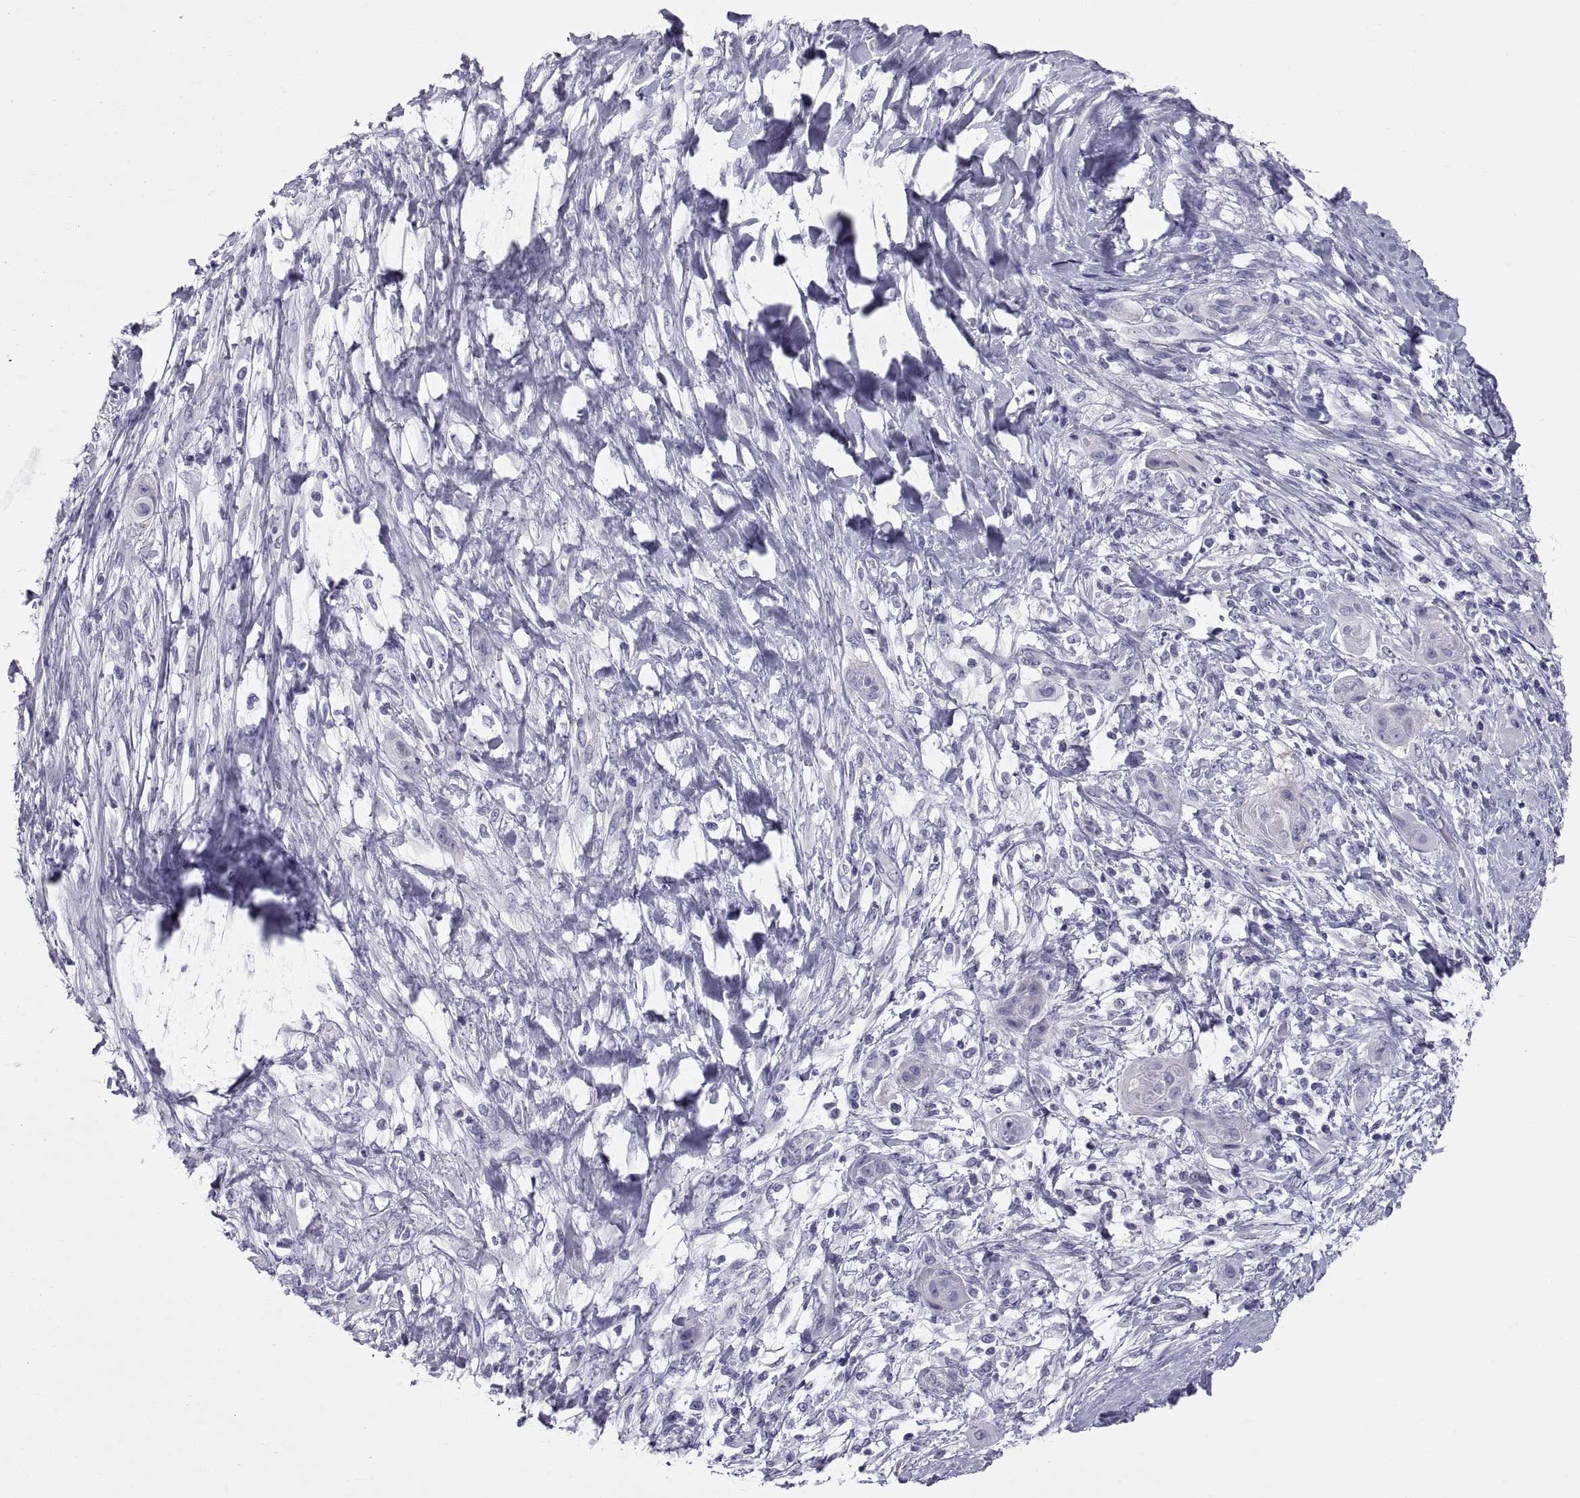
{"staining": {"intensity": "negative", "quantity": "none", "location": "none"}, "tissue": "skin cancer", "cell_type": "Tumor cells", "image_type": "cancer", "snomed": [{"axis": "morphology", "description": "Squamous cell carcinoma, NOS"}, {"axis": "topography", "description": "Skin"}], "caption": "There is no significant positivity in tumor cells of skin squamous cell carcinoma. (Brightfield microscopy of DAB (3,3'-diaminobenzidine) immunohistochemistry (IHC) at high magnification).", "gene": "RNASE12", "patient": {"sex": "male", "age": 62}}